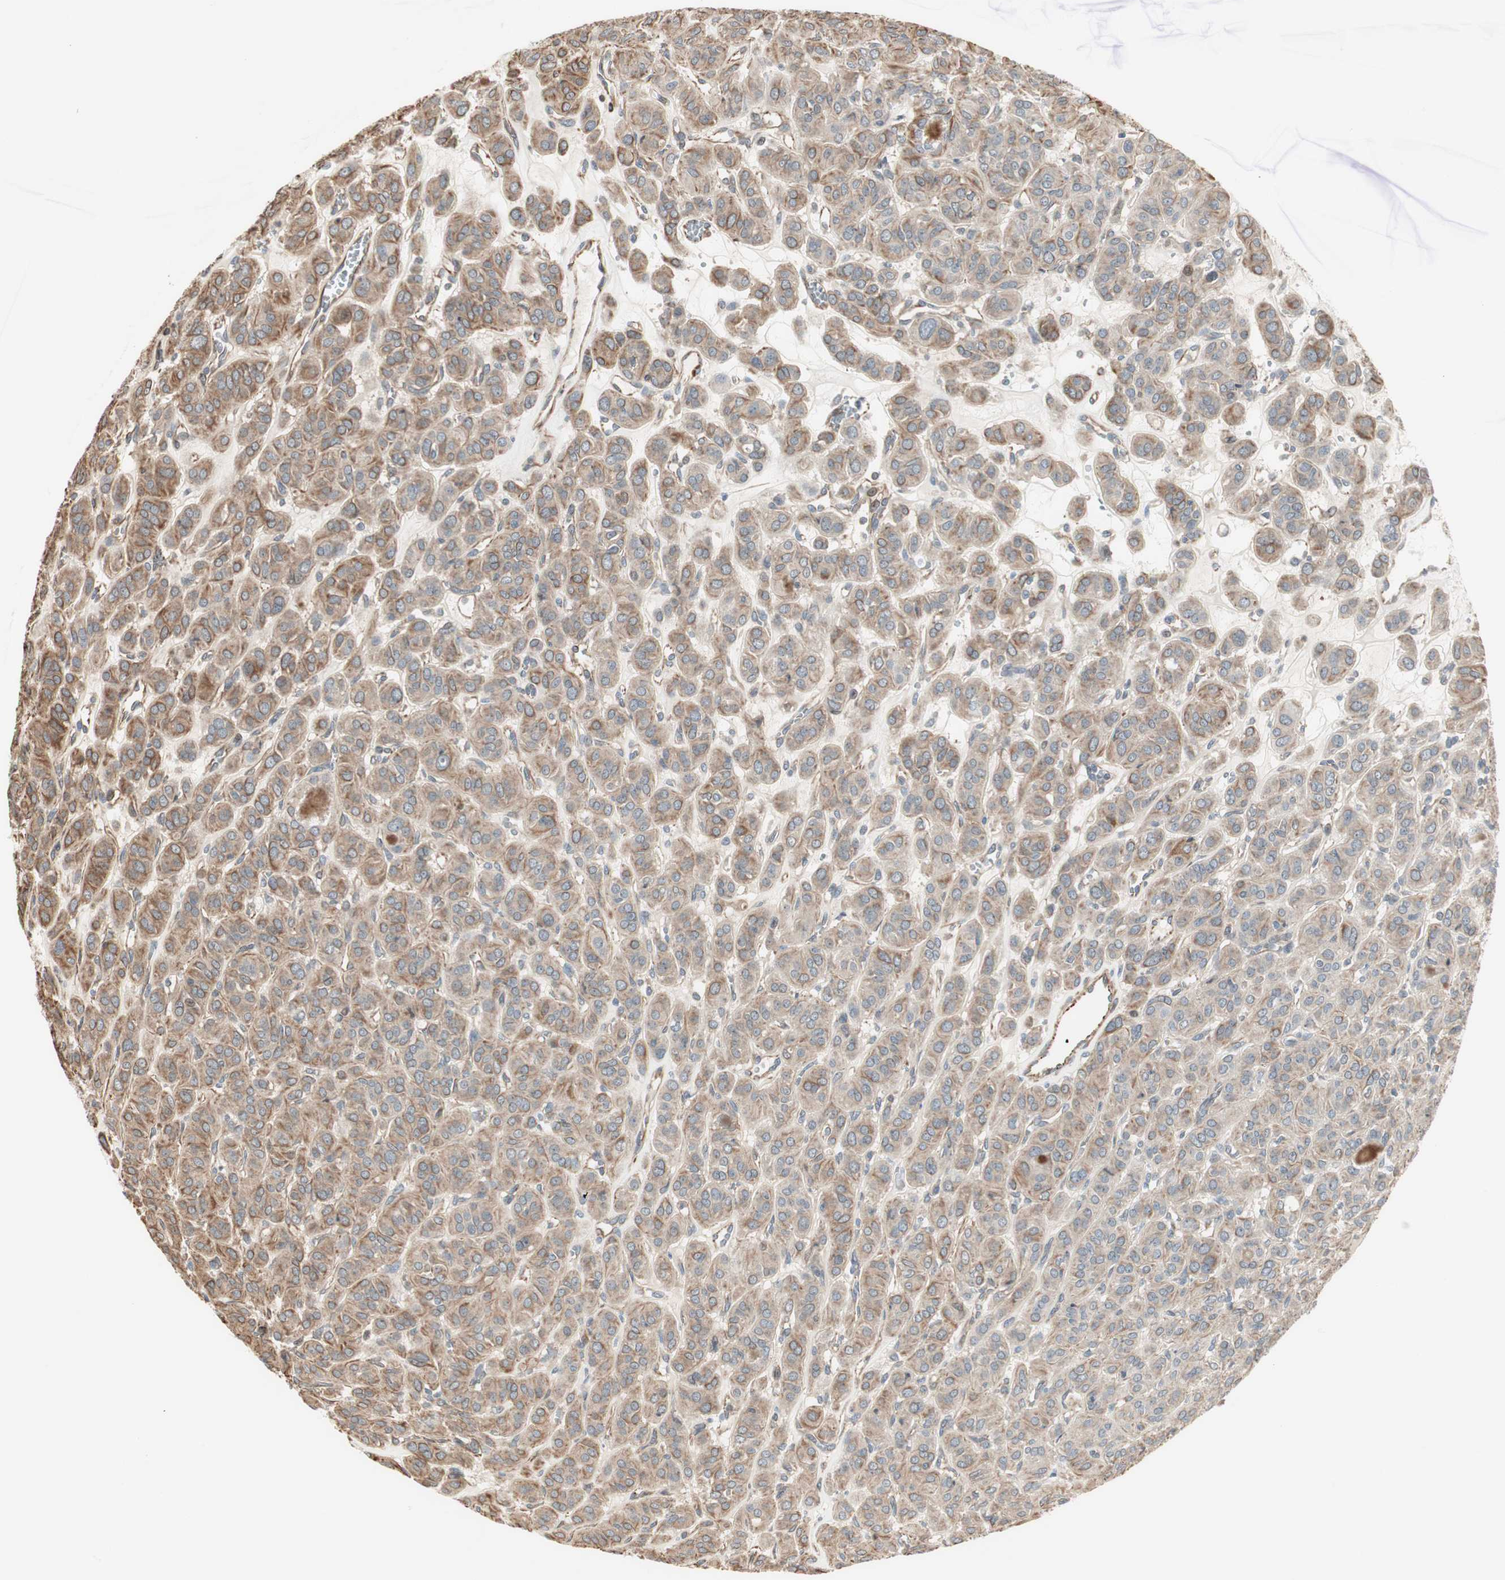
{"staining": {"intensity": "weak", "quantity": ">75%", "location": "cytoplasmic/membranous"}, "tissue": "thyroid cancer", "cell_type": "Tumor cells", "image_type": "cancer", "snomed": [{"axis": "morphology", "description": "Follicular adenoma carcinoma, NOS"}, {"axis": "topography", "description": "Thyroid gland"}], "caption": "Tumor cells demonstrate low levels of weak cytoplasmic/membranous positivity in approximately >75% of cells in follicular adenoma carcinoma (thyroid).", "gene": "MAD2L2", "patient": {"sex": "female", "age": 71}}